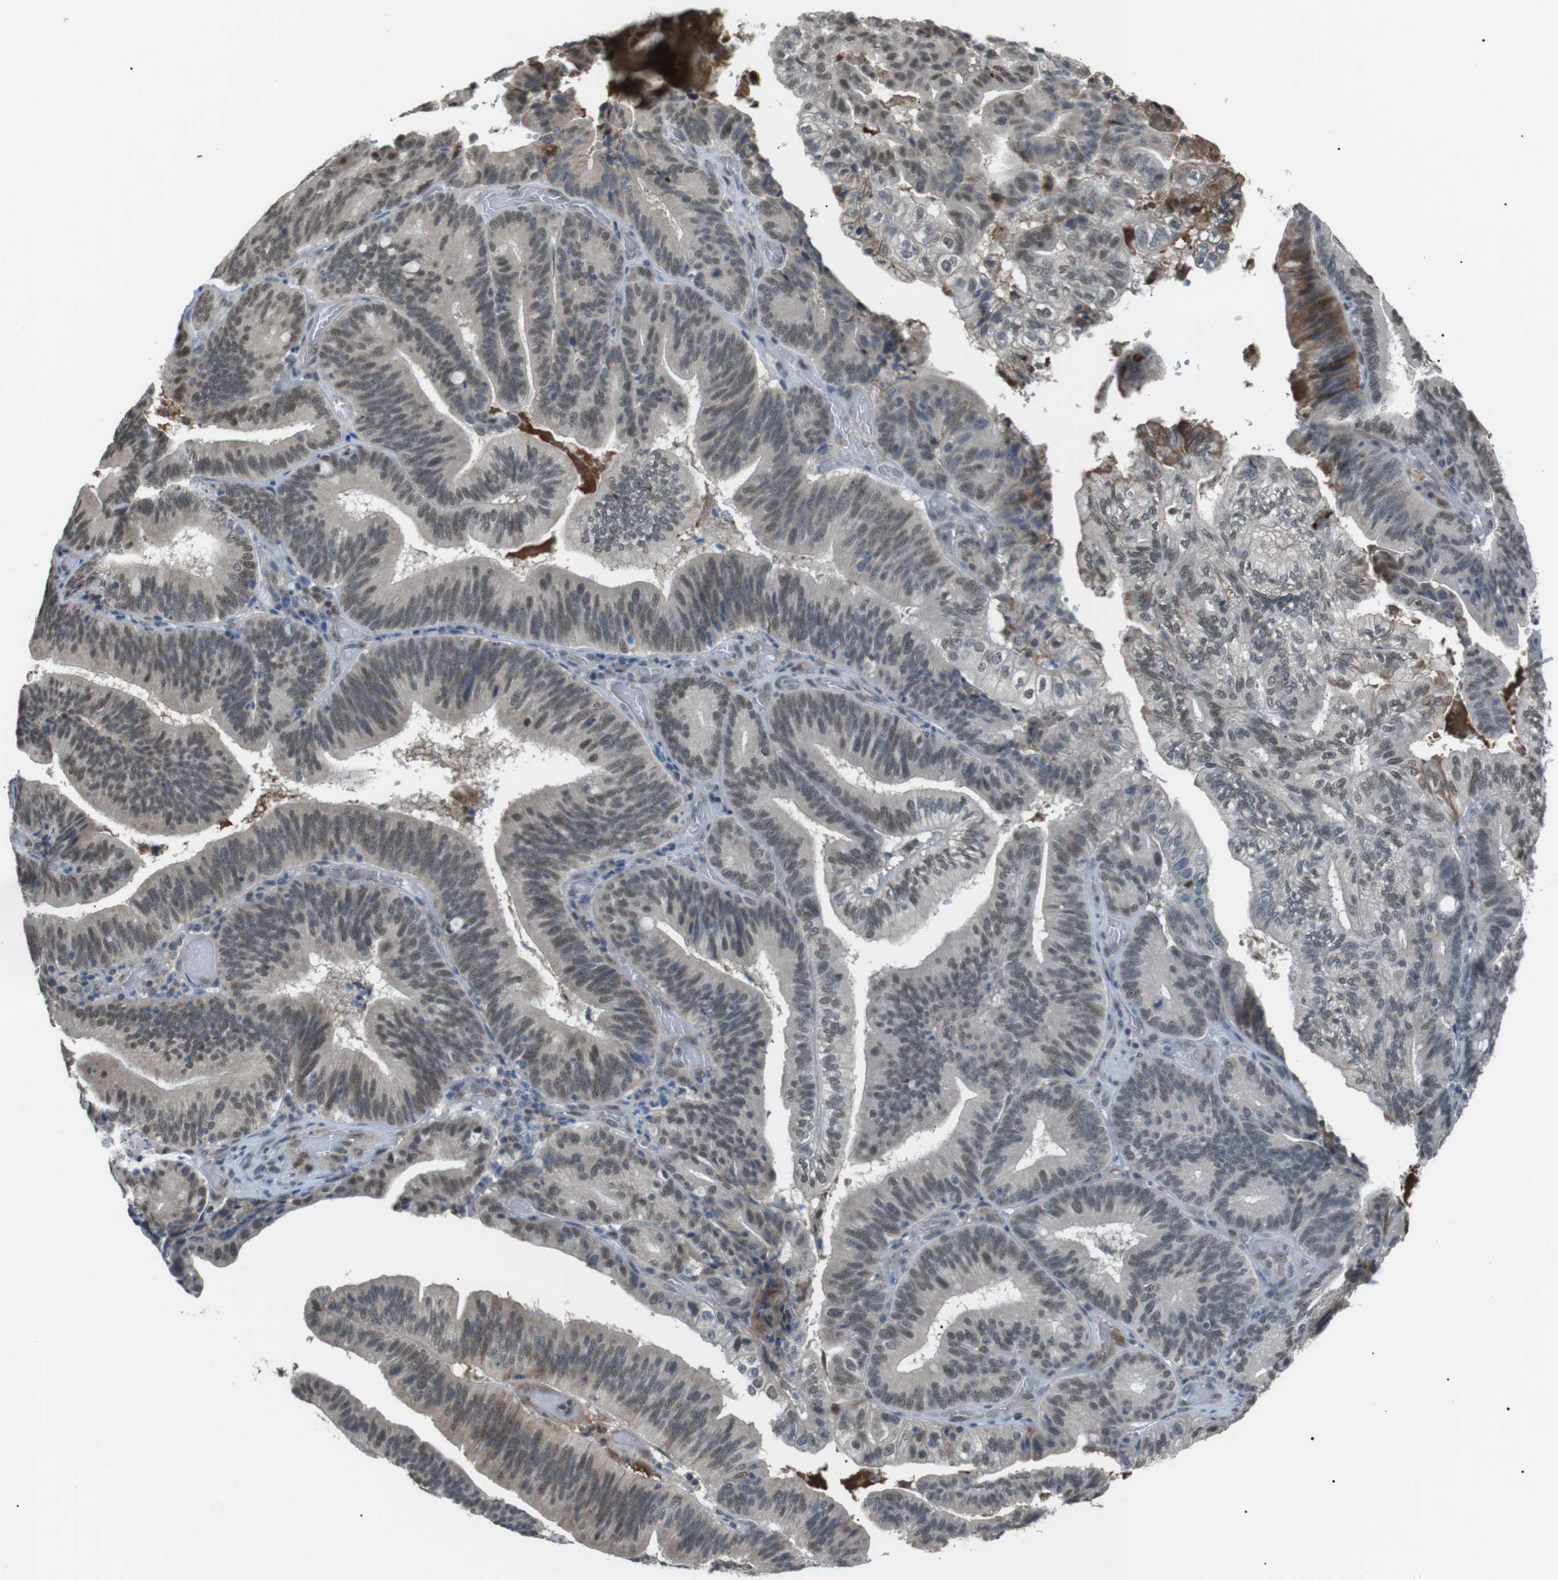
{"staining": {"intensity": "weak", "quantity": "25%-75%", "location": "nuclear"}, "tissue": "pancreatic cancer", "cell_type": "Tumor cells", "image_type": "cancer", "snomed": [{"axis": "morphology", "description": "Adenocarcinoma, NOS"}, {"axis": "topography", "description": "Pancreas"}], "caption": "IHC photomicrograph of neoplastic tissue: human adenocarcinoma (pancreatic) stained using IHC displays low levels of weak protein expression localized specifically in the nuclear of tumor cells, appearing as a nuclear brown color.", "gene": "SRPK2", "patient": {"sex": "male", "age": 82}}